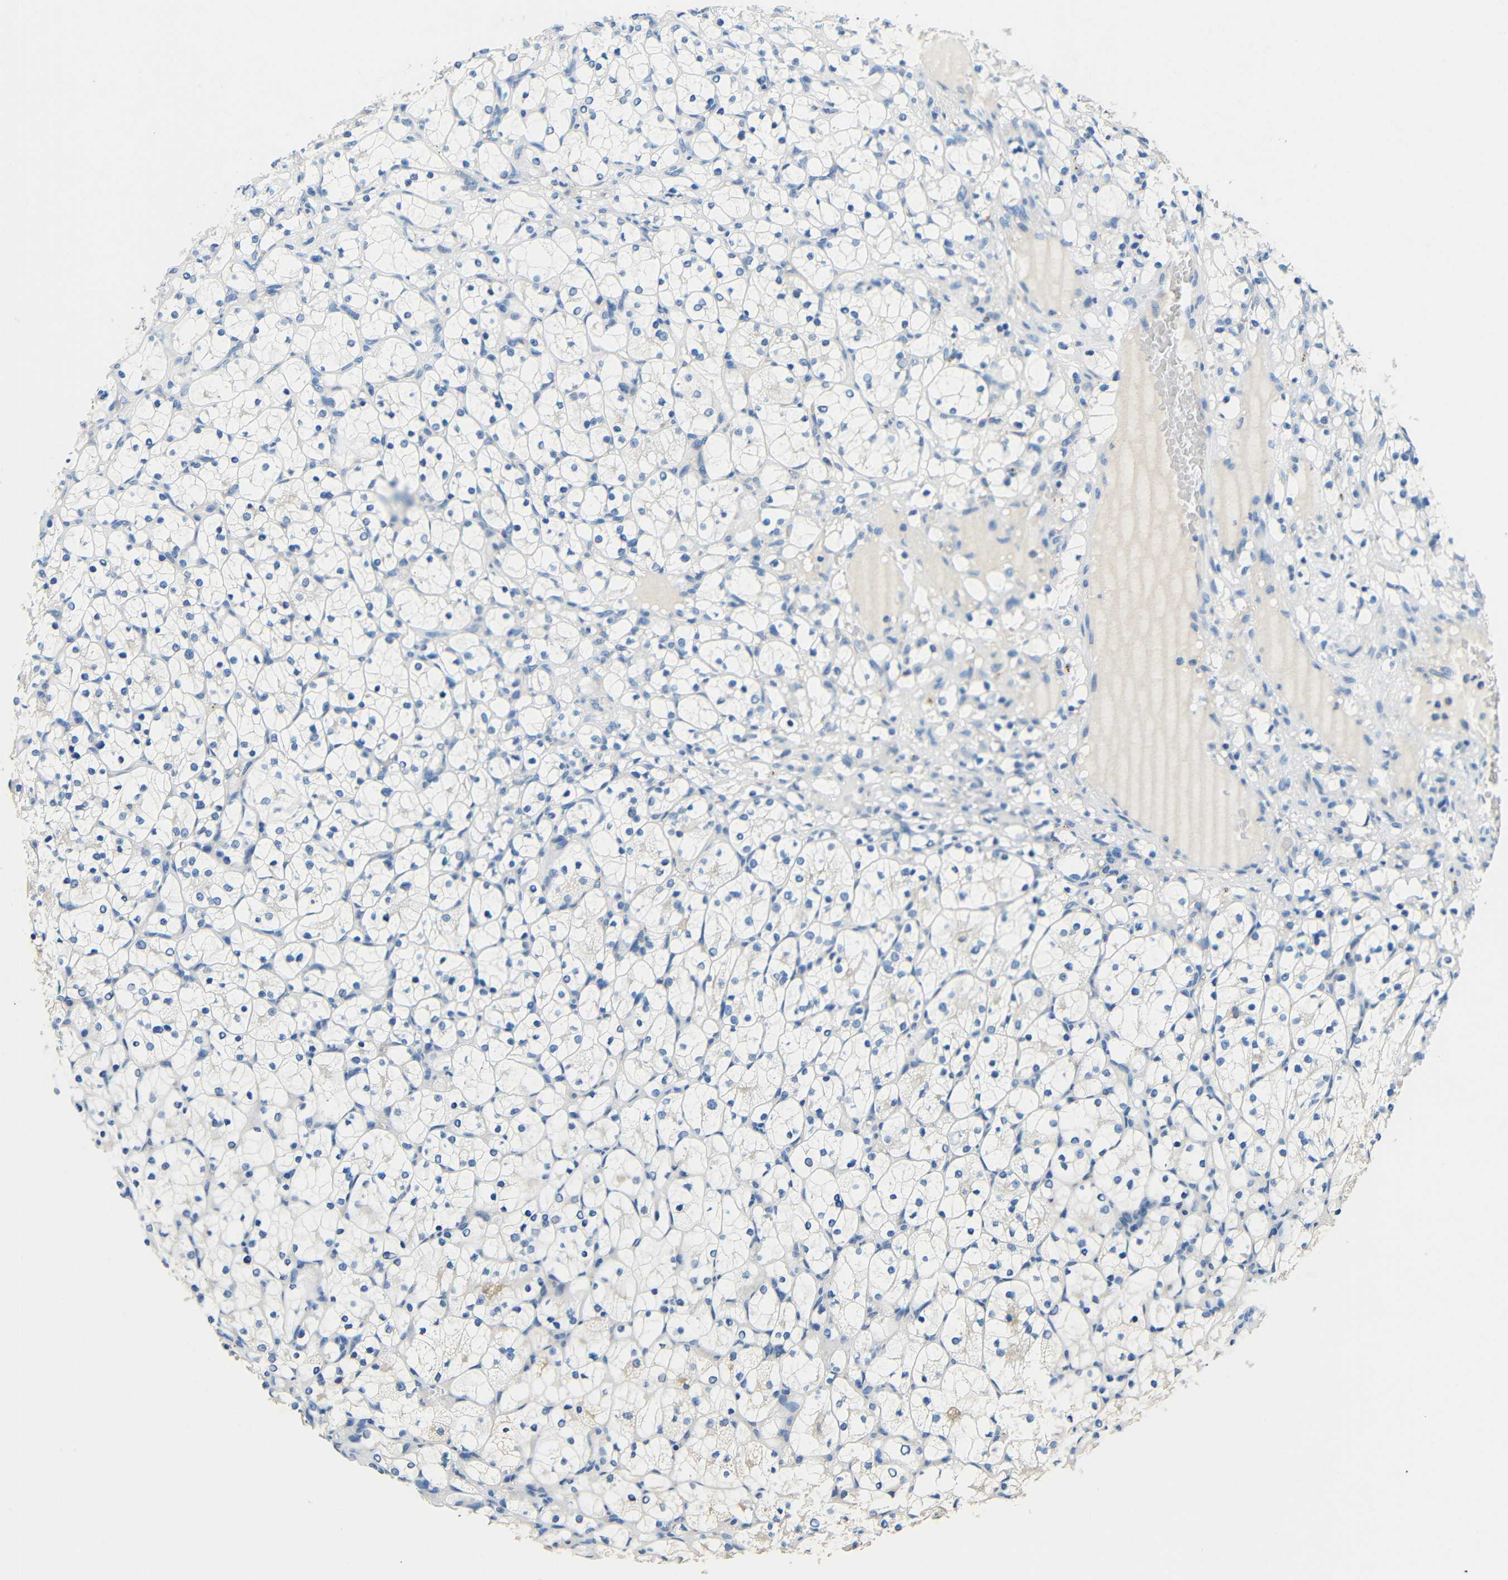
{"staining": {"intensity": "negative", "quantity": "none", "location": "none"}, "tissue": "renal cancer", "cell_type": "Tumor cells", "image_type": "cancer", "snomed": [{"axis": "morphology", "description": "Adenocarcinoma, NOS"}, {"axis": "topography", "description": "Kidney"}], "caption": "Micrograph shows no significant protein staining in tumor cells of adenocarcinoma (renal).", "gene": "FMO5", "patient": {"sex": "female", "age": 69}}